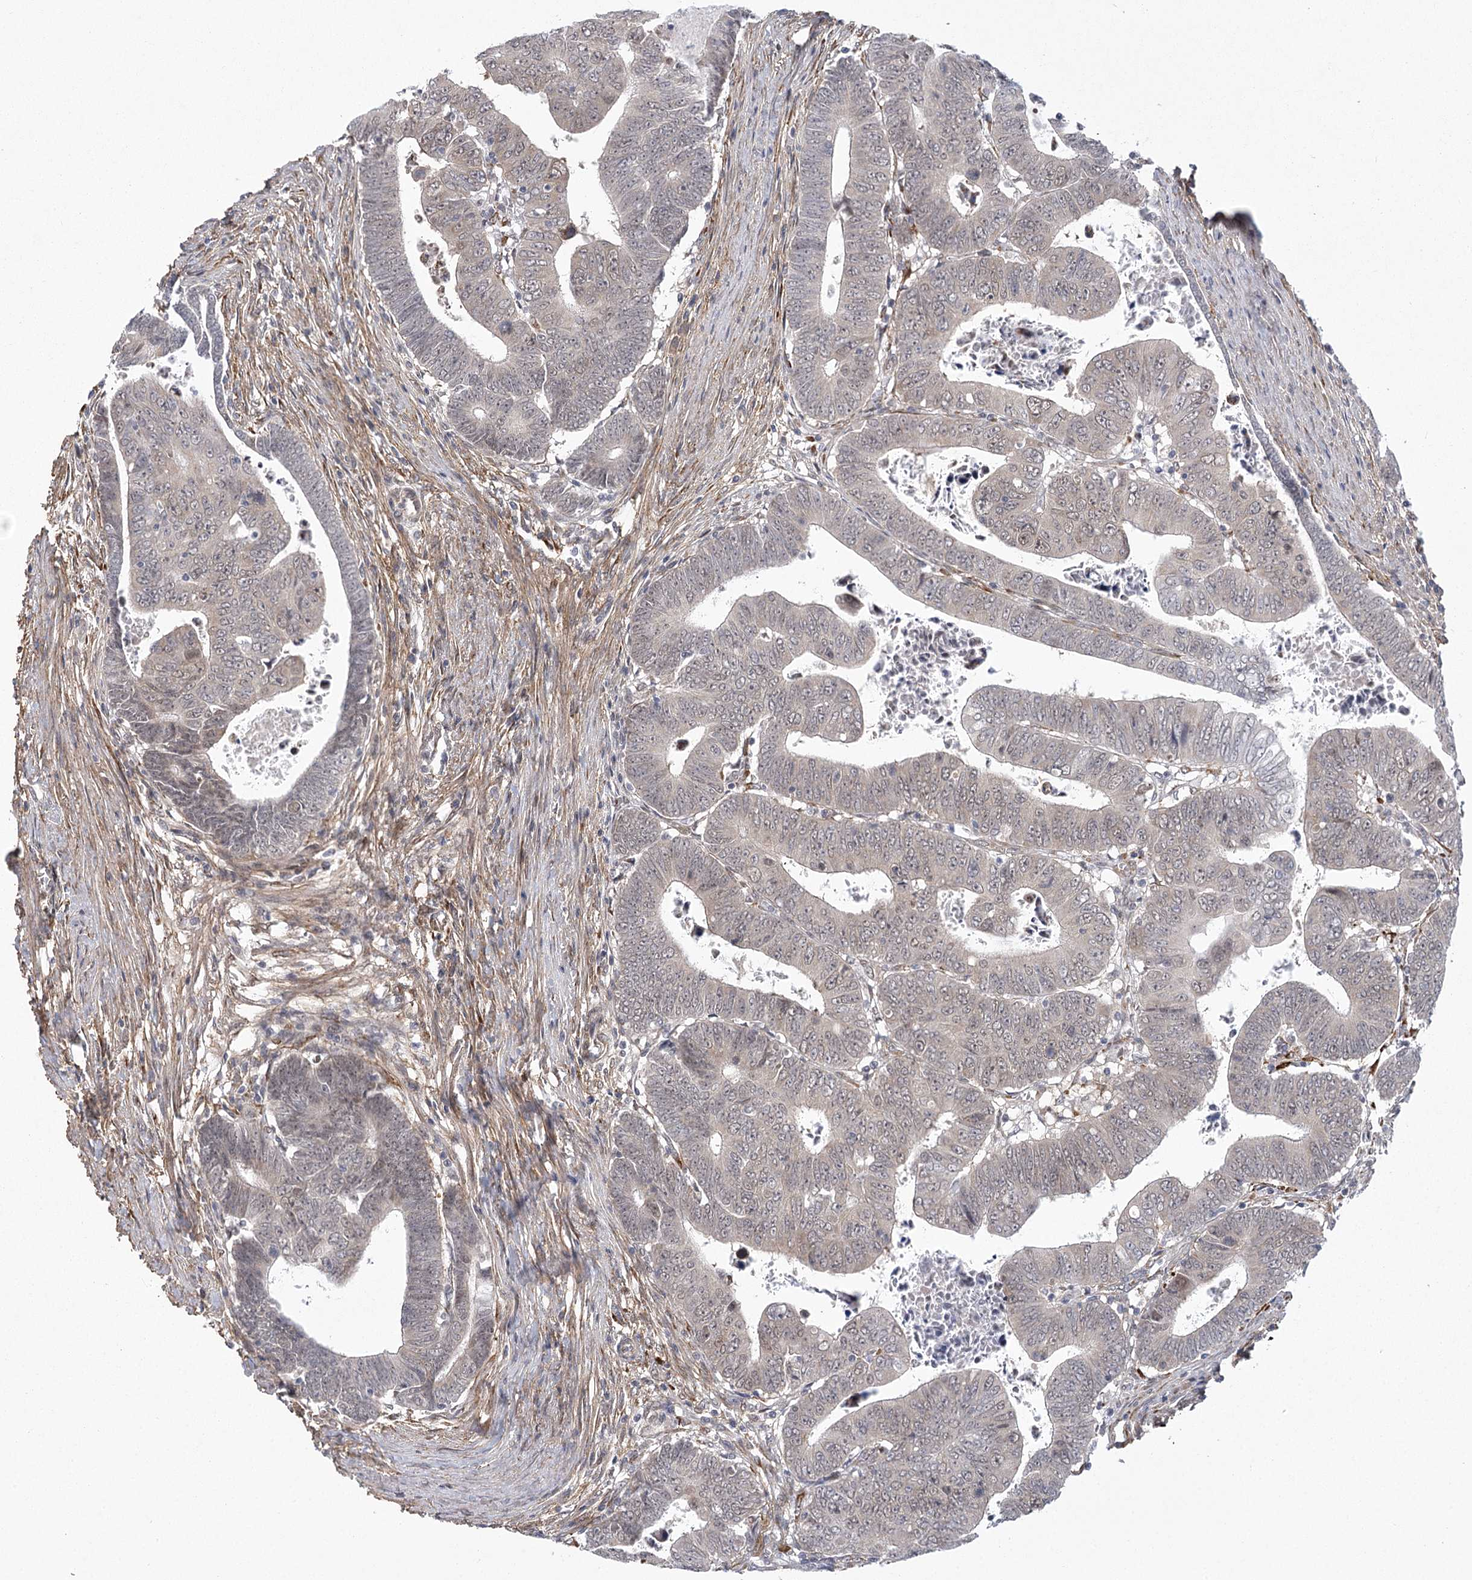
{"staining": {"intensity": "negative", "quantity": "none", "location": "none"}, "tissue": "colorectal cancer", "cell_type": "Tumor cells", "image_type": "cancer", "snomed": [{"axis": "morphology", "description": "Normal tissue, NOS"}, {"axis": "morphology", "description": "Adenocarcinoma, NOS"}, {"axis": "topography", "description": "Rectum"}], "caption": "Protein analysis of colorectal adenocarcinoma demonstrates no significant positivity in tumor cells.", "gene": "MED28", "patient": {"sex": "female", "age": 65}}